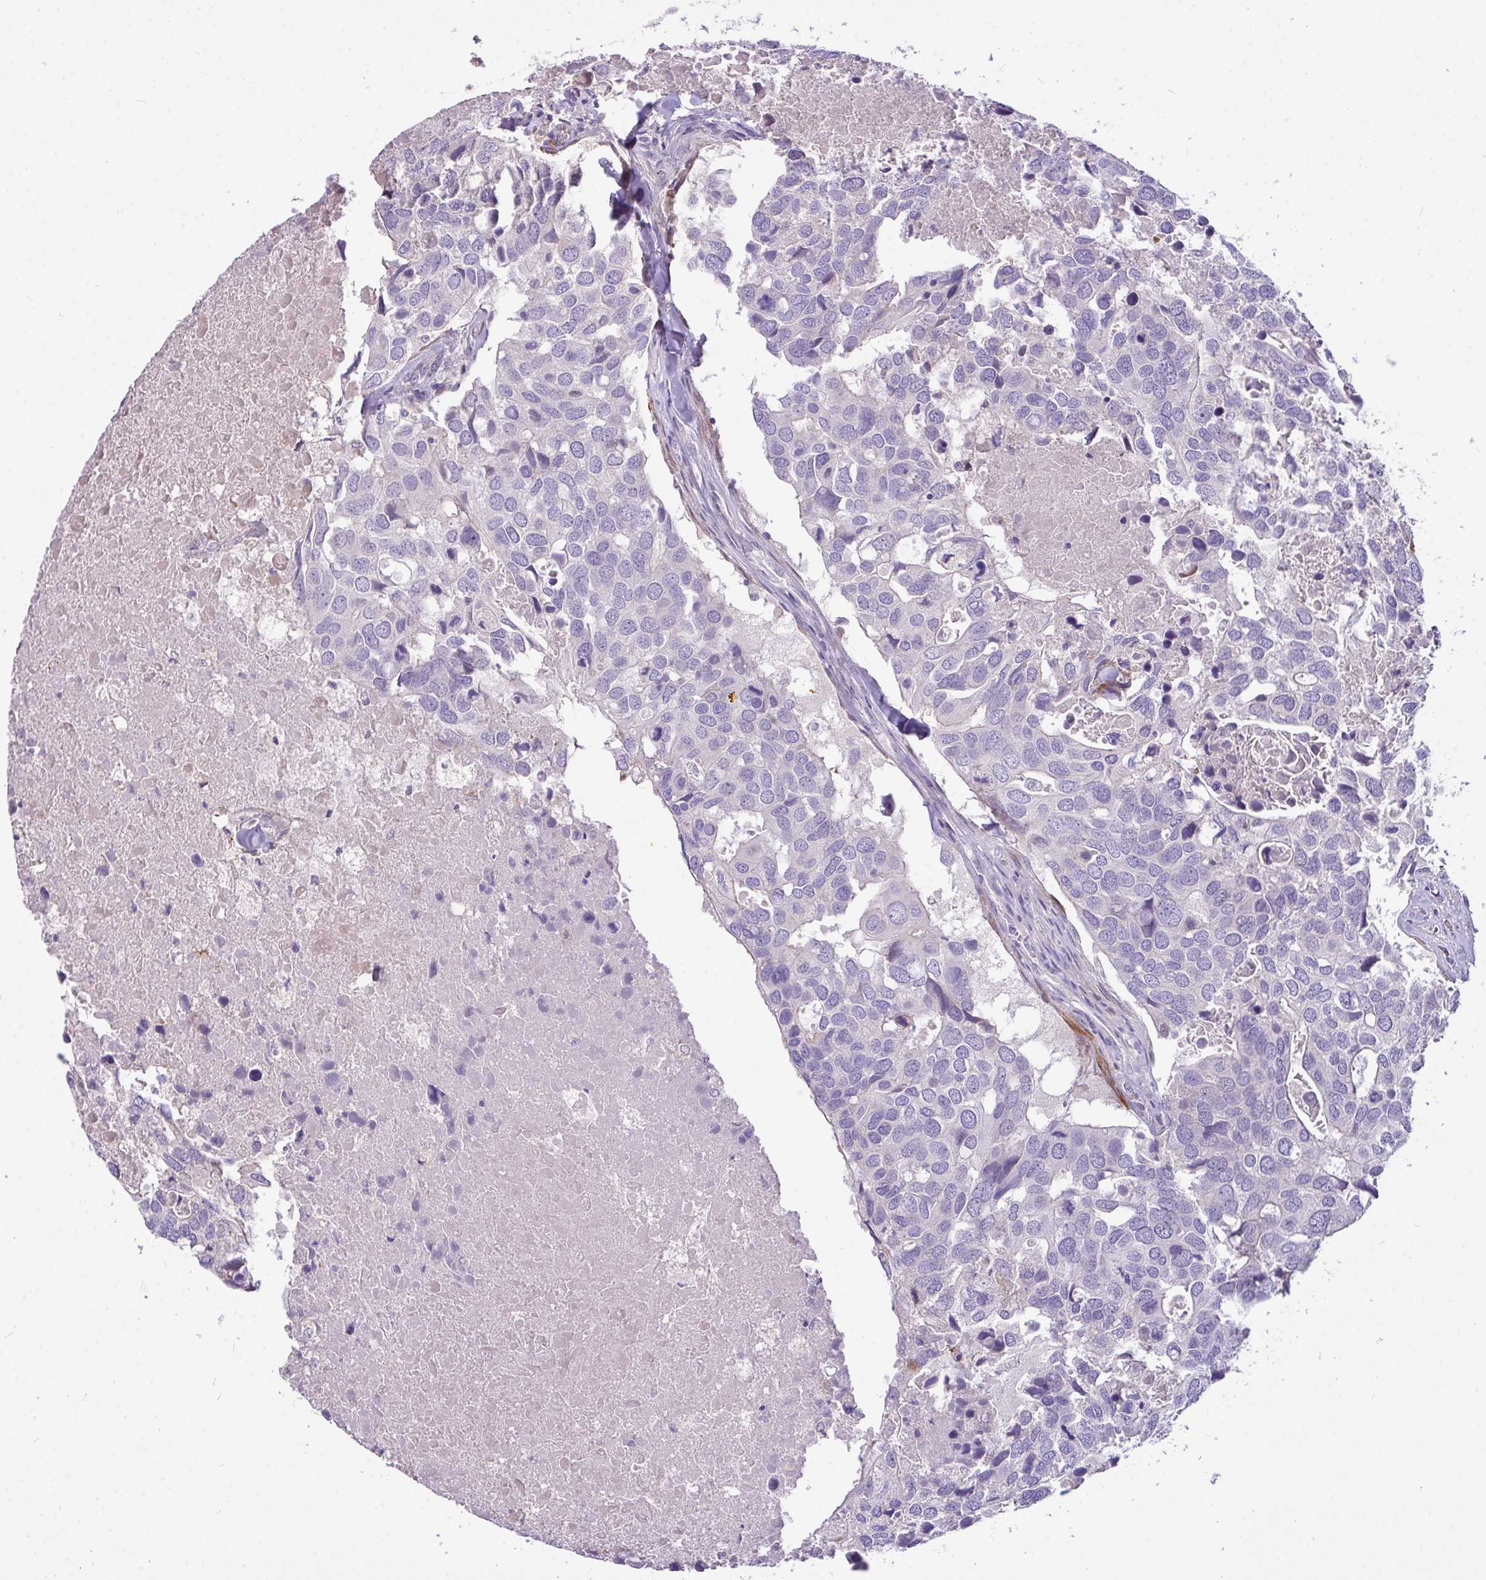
{"staining": {"intensity": "negative", "quantity": "none", "location": "none"}, "tissue": "breast cancer", "cell_type": "Tumor cells", "image_type": "cancer", "snomed": [{"axis": "morphology", "description": "Duct carcinoma"}, {"axis": "topography", "description": "Breast"}], "caption": "A high-resolution image shows immunohistochemistry (IHC) staining of breast infiltrating ductal carcinoma, which reveals no significant expression in tumor cells.", "gene": "MOCS1", "patient": {"sex": "female", "age": 83}}